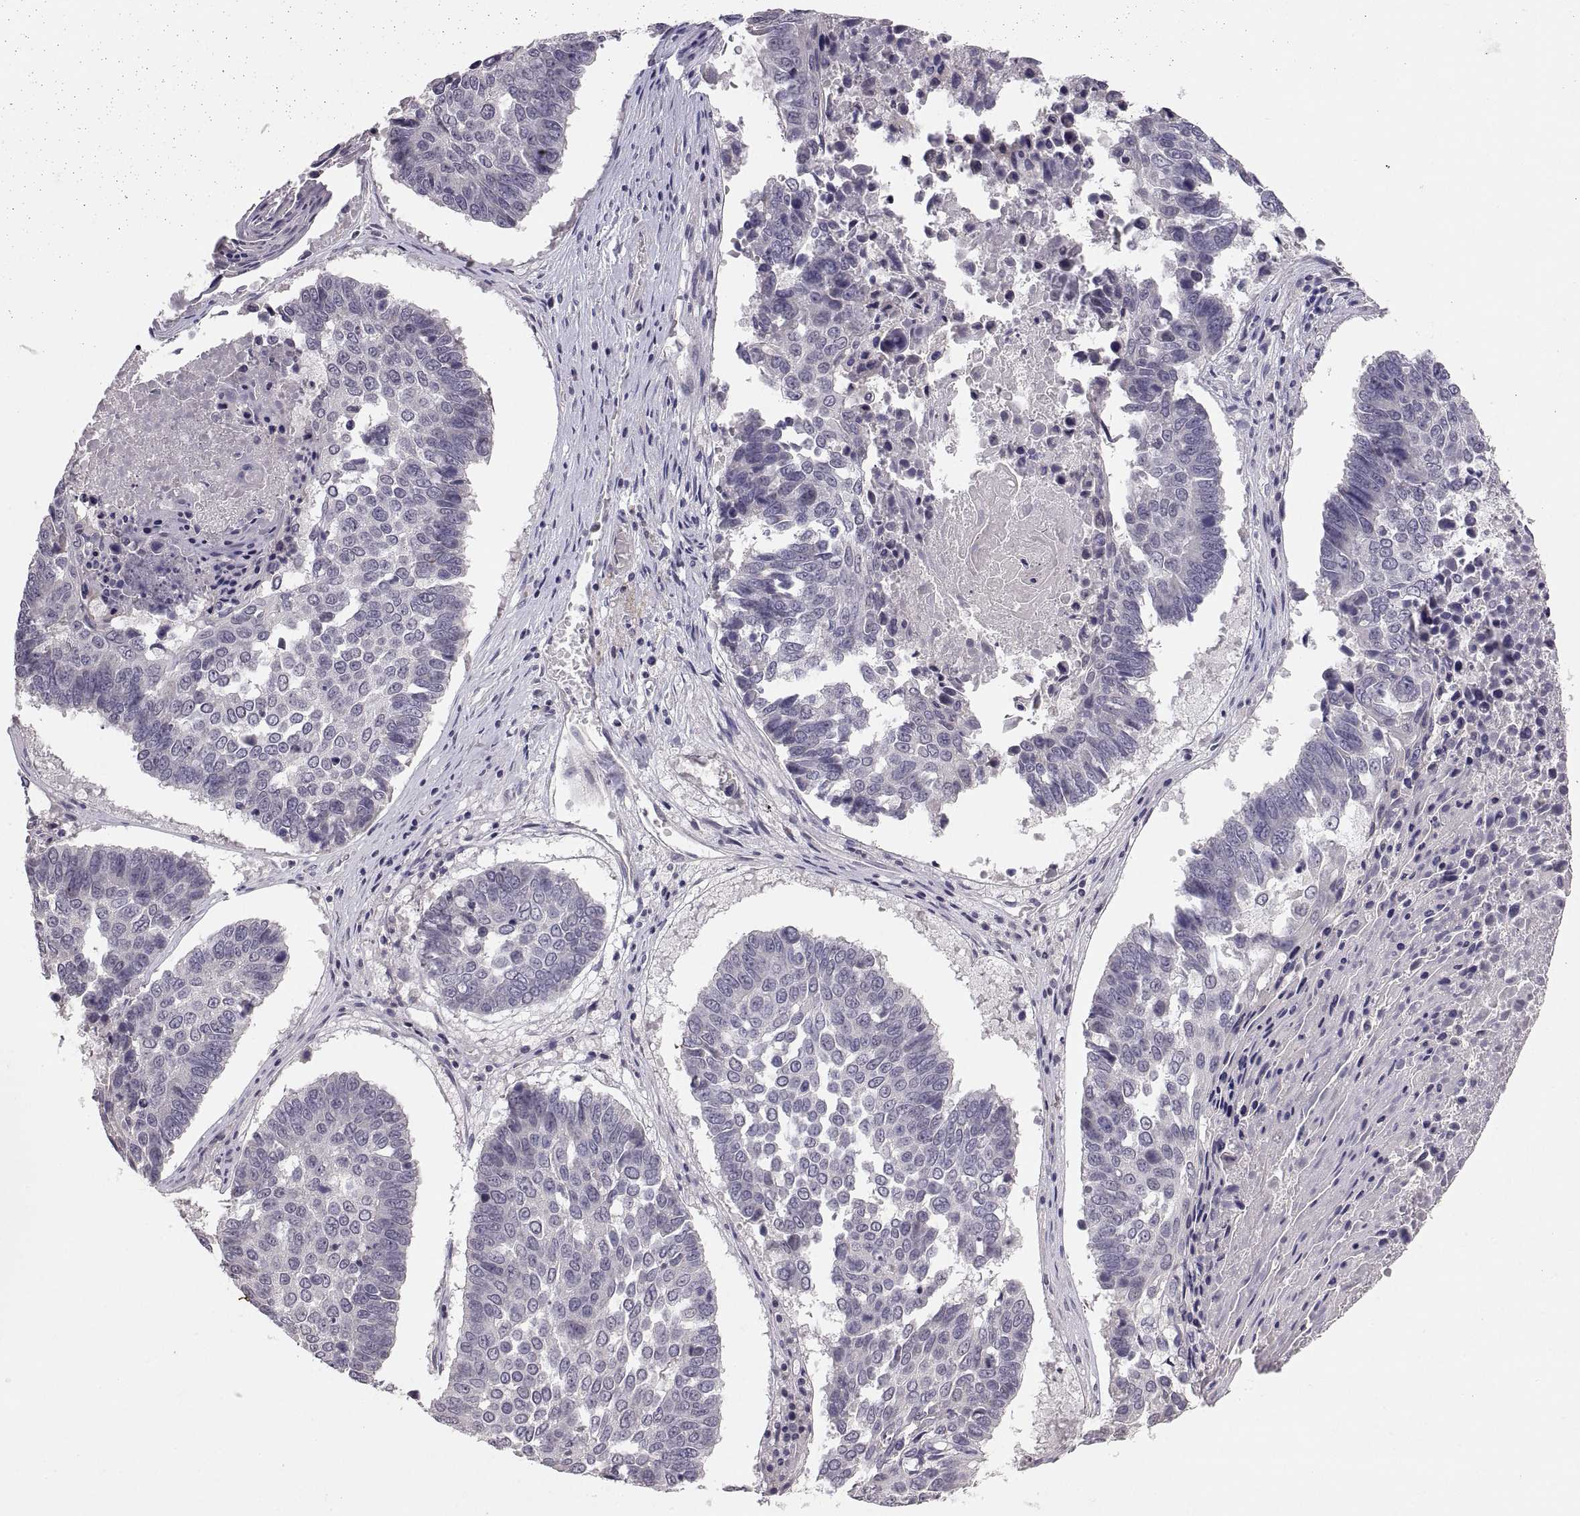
{"staining": {"intensity": "negative", "quantity": "none", "location": "none"}, "tissue": "lung cancer", "cell_type": "Tumor cells", "image_type": "cancer", "snomed": [{"axis": "morphology", "description": "Squamous cell carcinoma, NOS"}, {"axis": "topography", "description": "Lung"}], "caption": "Immunohistochemical staining of squamous cell carcinoma (lung) demonstrates no significant staining in tumor cells.", "gene": "PAX2", "patient": {"sex": "male", "age": 73}}